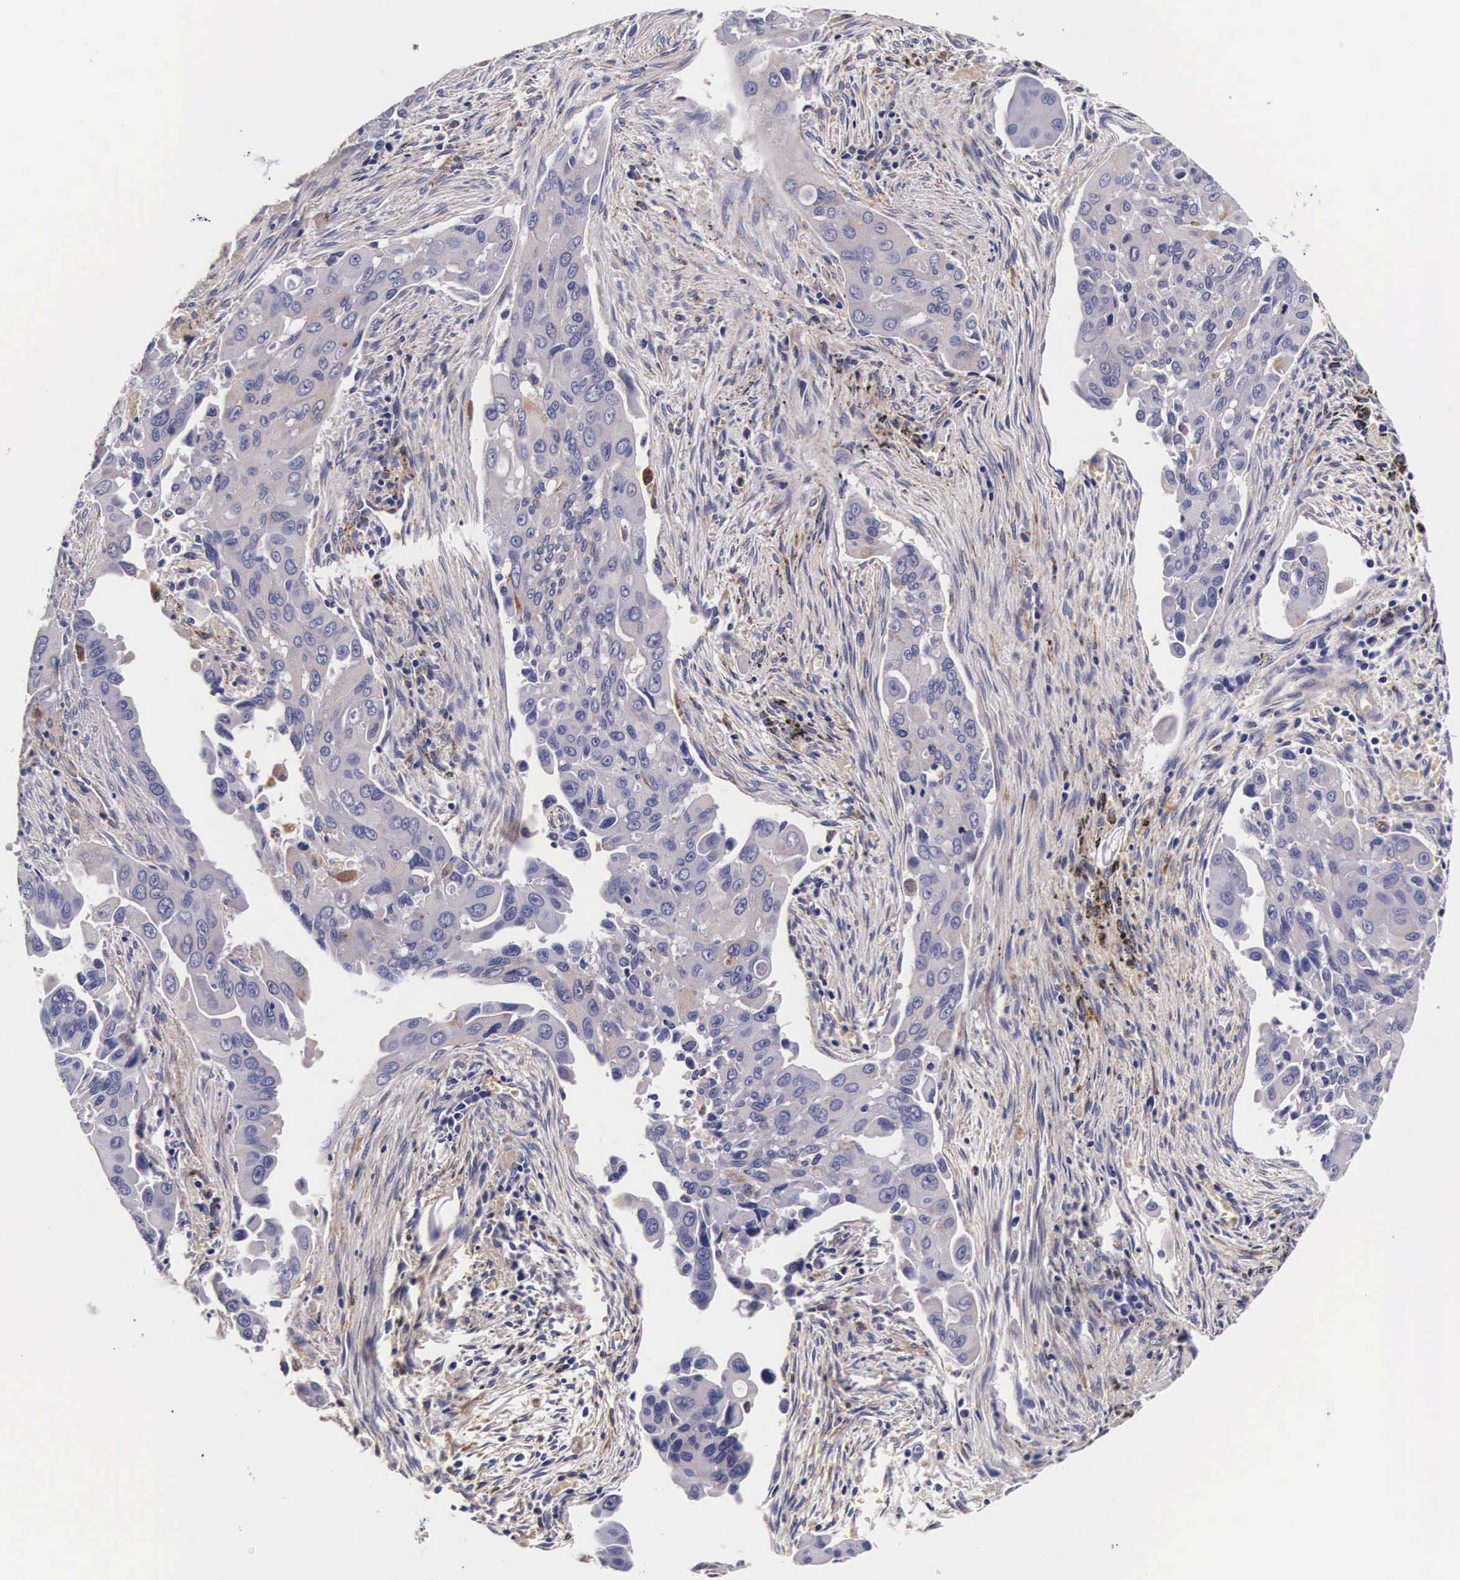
{"staining": {"intensity": "moderate", "quantity": "<25%", "location": "cytoplasmic/membranous"}, "tissue": "lung cancer", "cell_type": "Tumor cells", "image_type": "cancer", "snomed": [{"axis": "morphology", "description": "Adenocarcinoma, NOS"}, {"axis": "topography", "description": "Lung"}], "caption": "IHC photomicrograph of neoplastic tissue: human adenocarcinoma (lung) stained using immunohistochemistry demonstrates low levels of moderate protein expression localized specifically in the cytoplasmic/membranous of tumor cells, appearing as a cytoplasmic/membranous brown color.", "gene": "CTSB", "patient": {"sex": "male", "age": 68}}